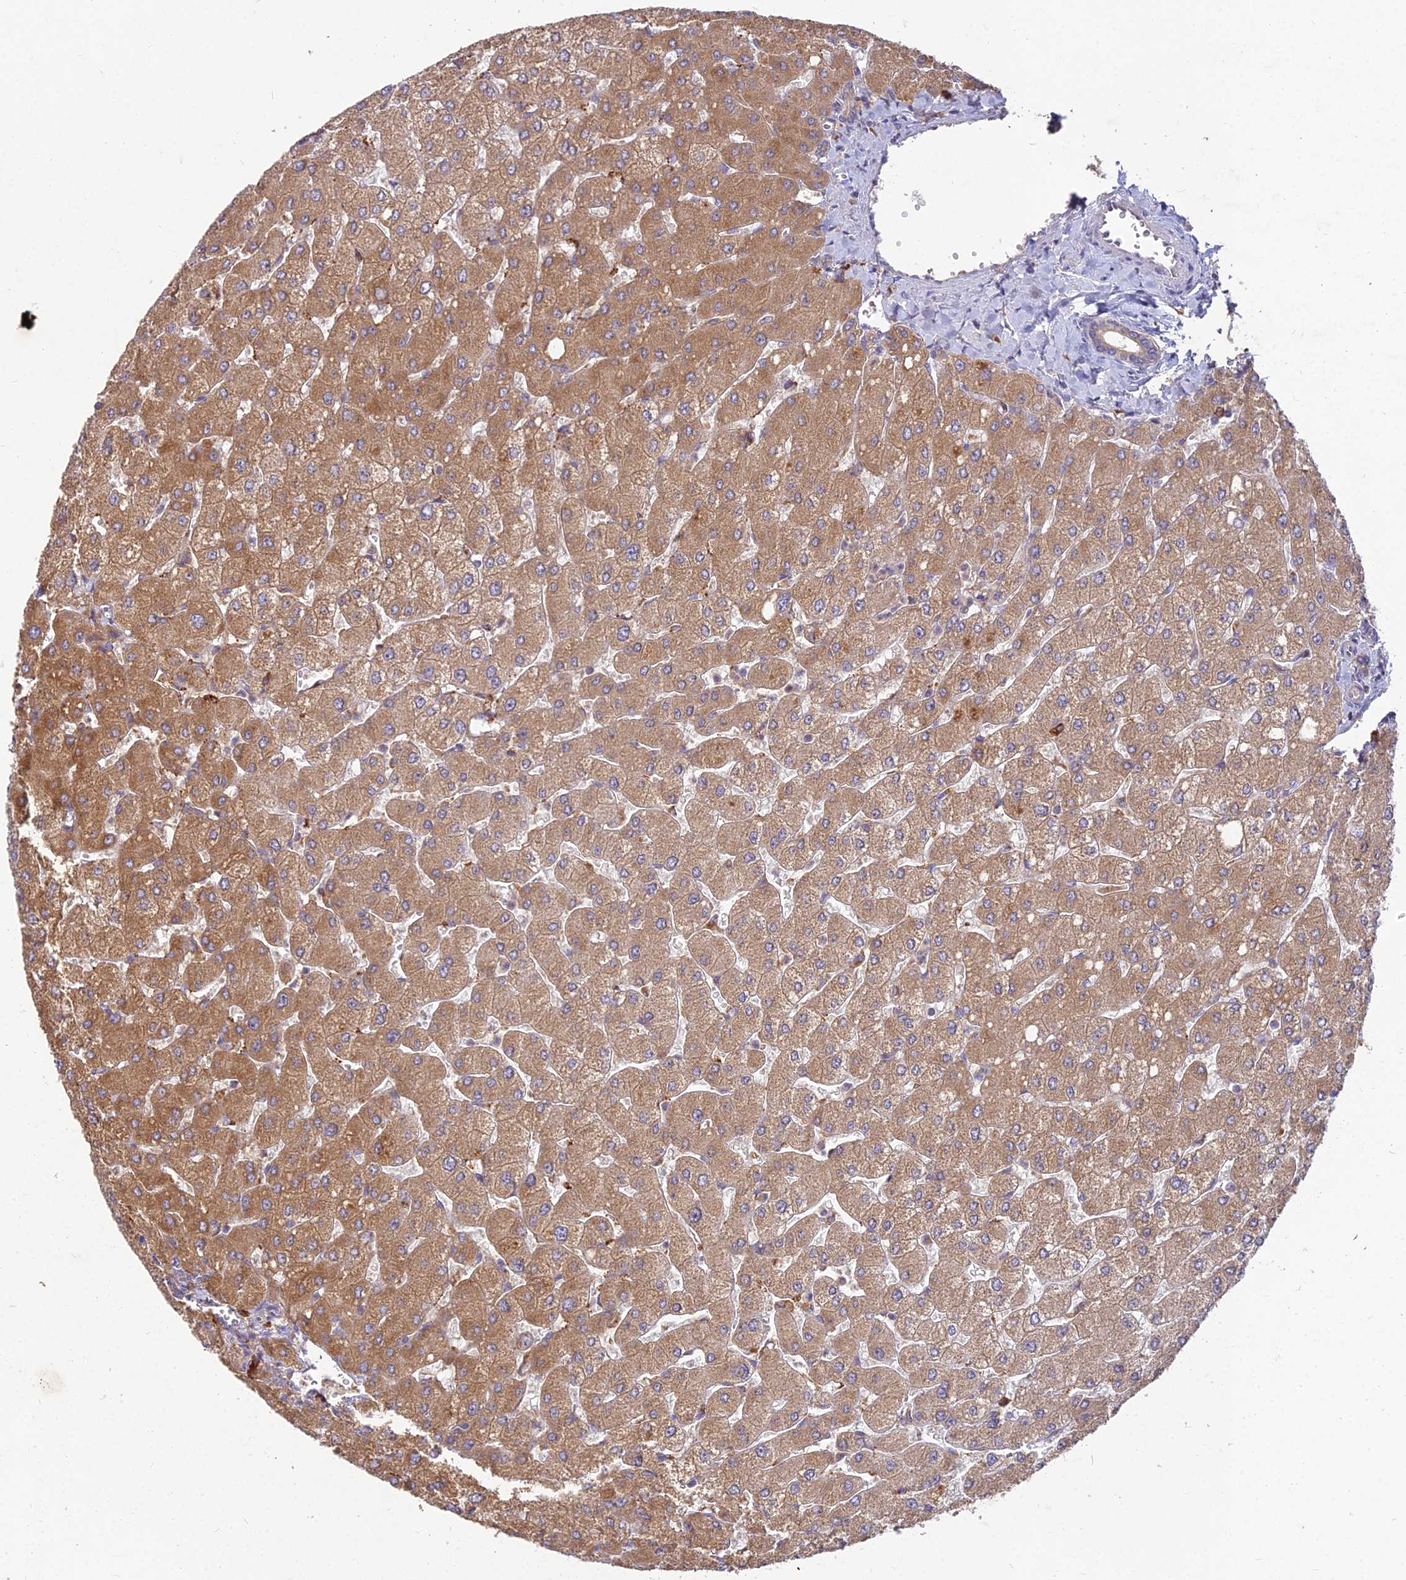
{"staining": {"intensity": "moderate", "quantity": "25%-75%", "location": "cytoplasmic/membranous"}, "tissue": "liver", "cell_type": "Cholangiocytes", "image_type": "normal", "snomed": [{"axis": "morphology", "description": "Normal tissue, NOS"}, {"axis": "topography", "description": "Liver"}], "caption": "The histopathology image exhibits a brown stain indicating the presence of a protein in the cytoplasmic/membranous of cholangiocytes in liver.", "gene": "NXNL2", "patient": {"sex": "male", "age": 55}}